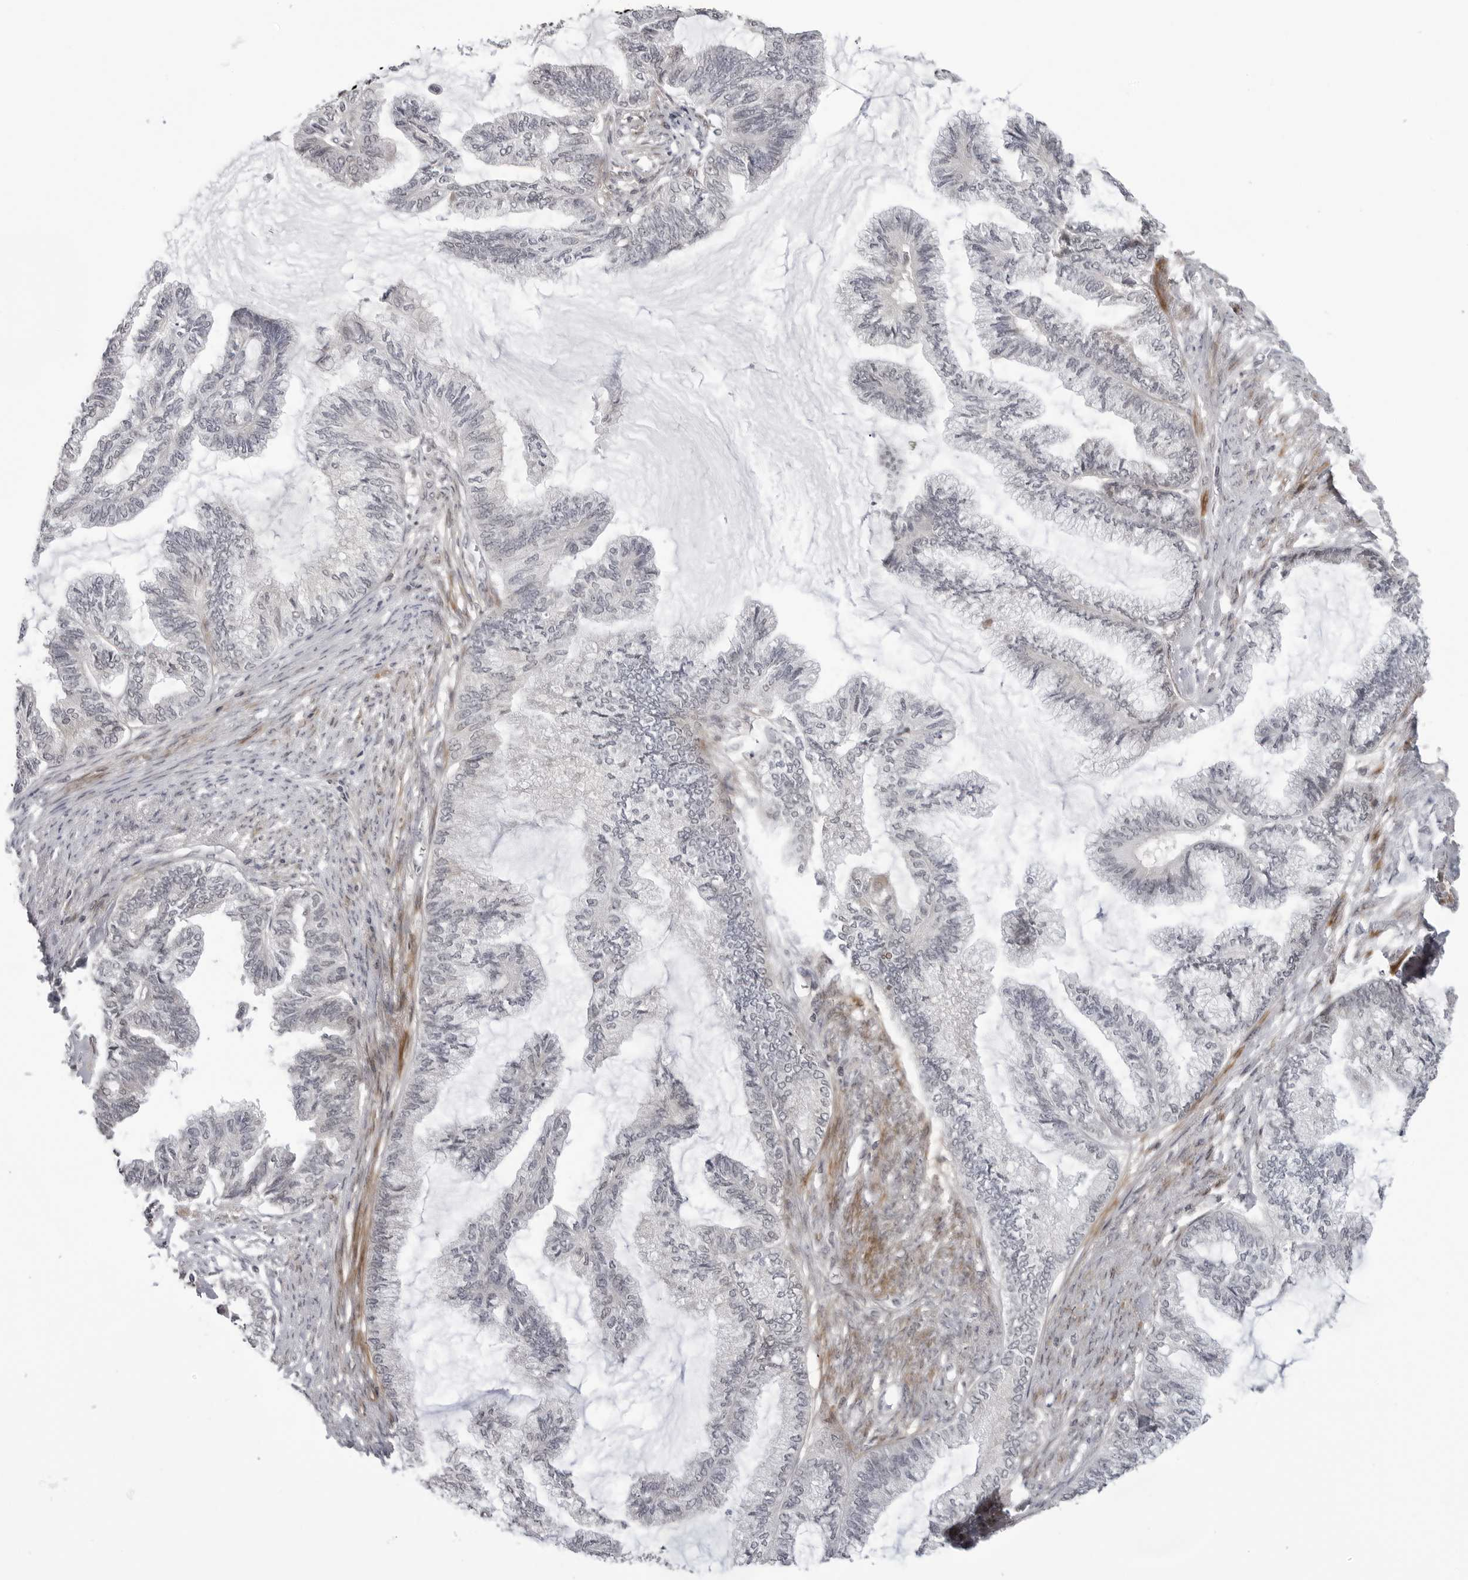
{"staining": {"intensity": "negative", "quantity": "none", "location": "none"}, "tissue": "endometrial cancer", "cell_type": "Tumor cells", "image_type": "cancer", "snomed": [{"axis": "morphology", "description": "Adenocarcinoma, NOS"}, {"axis": "topography", "description": "Endometrium"}], "caption": "Image shows no significant protein positivity in tumor cells of endometrial cancer (adenocarcinoma). (DAB (3,3'-diaminobenzidine) immunohistochemistry, high magnification).", "gene": "ADAMTS5", "patient": {"sex": "female", "age": 86}}